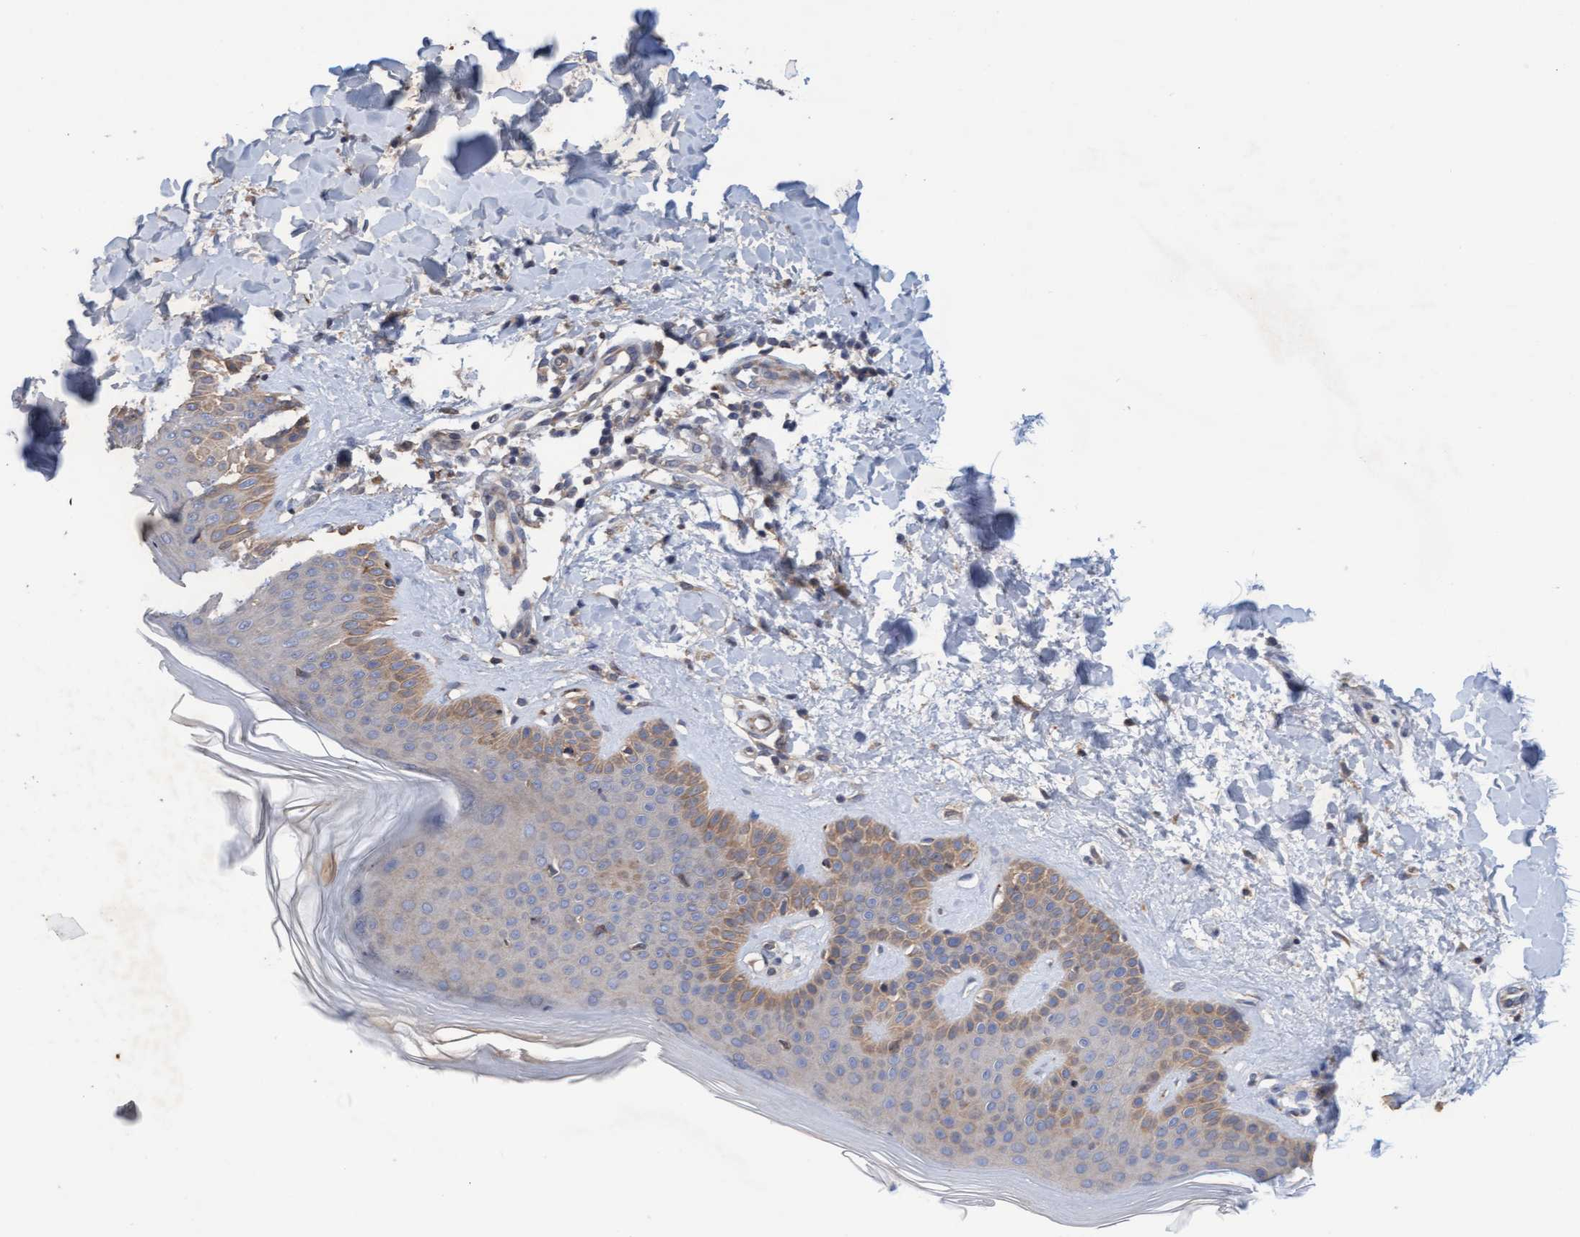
{"staining": {"intensity": "weak", "quantity": ">75%", "location": "cytoplasmic/membranous"}, "tissue": "skin", "cell_type": "Fibroblasts", "image_type": "normal", "snomed": [{"axis": "morphology", "description": "Normal tissue, NOS"}, {"axis": "morphology", "description": "Malignant melanoma, Metastatic site"}, {"axis": "topography", "description": "Skin"}], "caption": "Protein expression analysis of benign skin reveals weak cytoplasmic/membranous positivity in approximately >75% of fibroblasts.", "gene": "MMP8", "patient": {"sex": "male", "age": 41}}